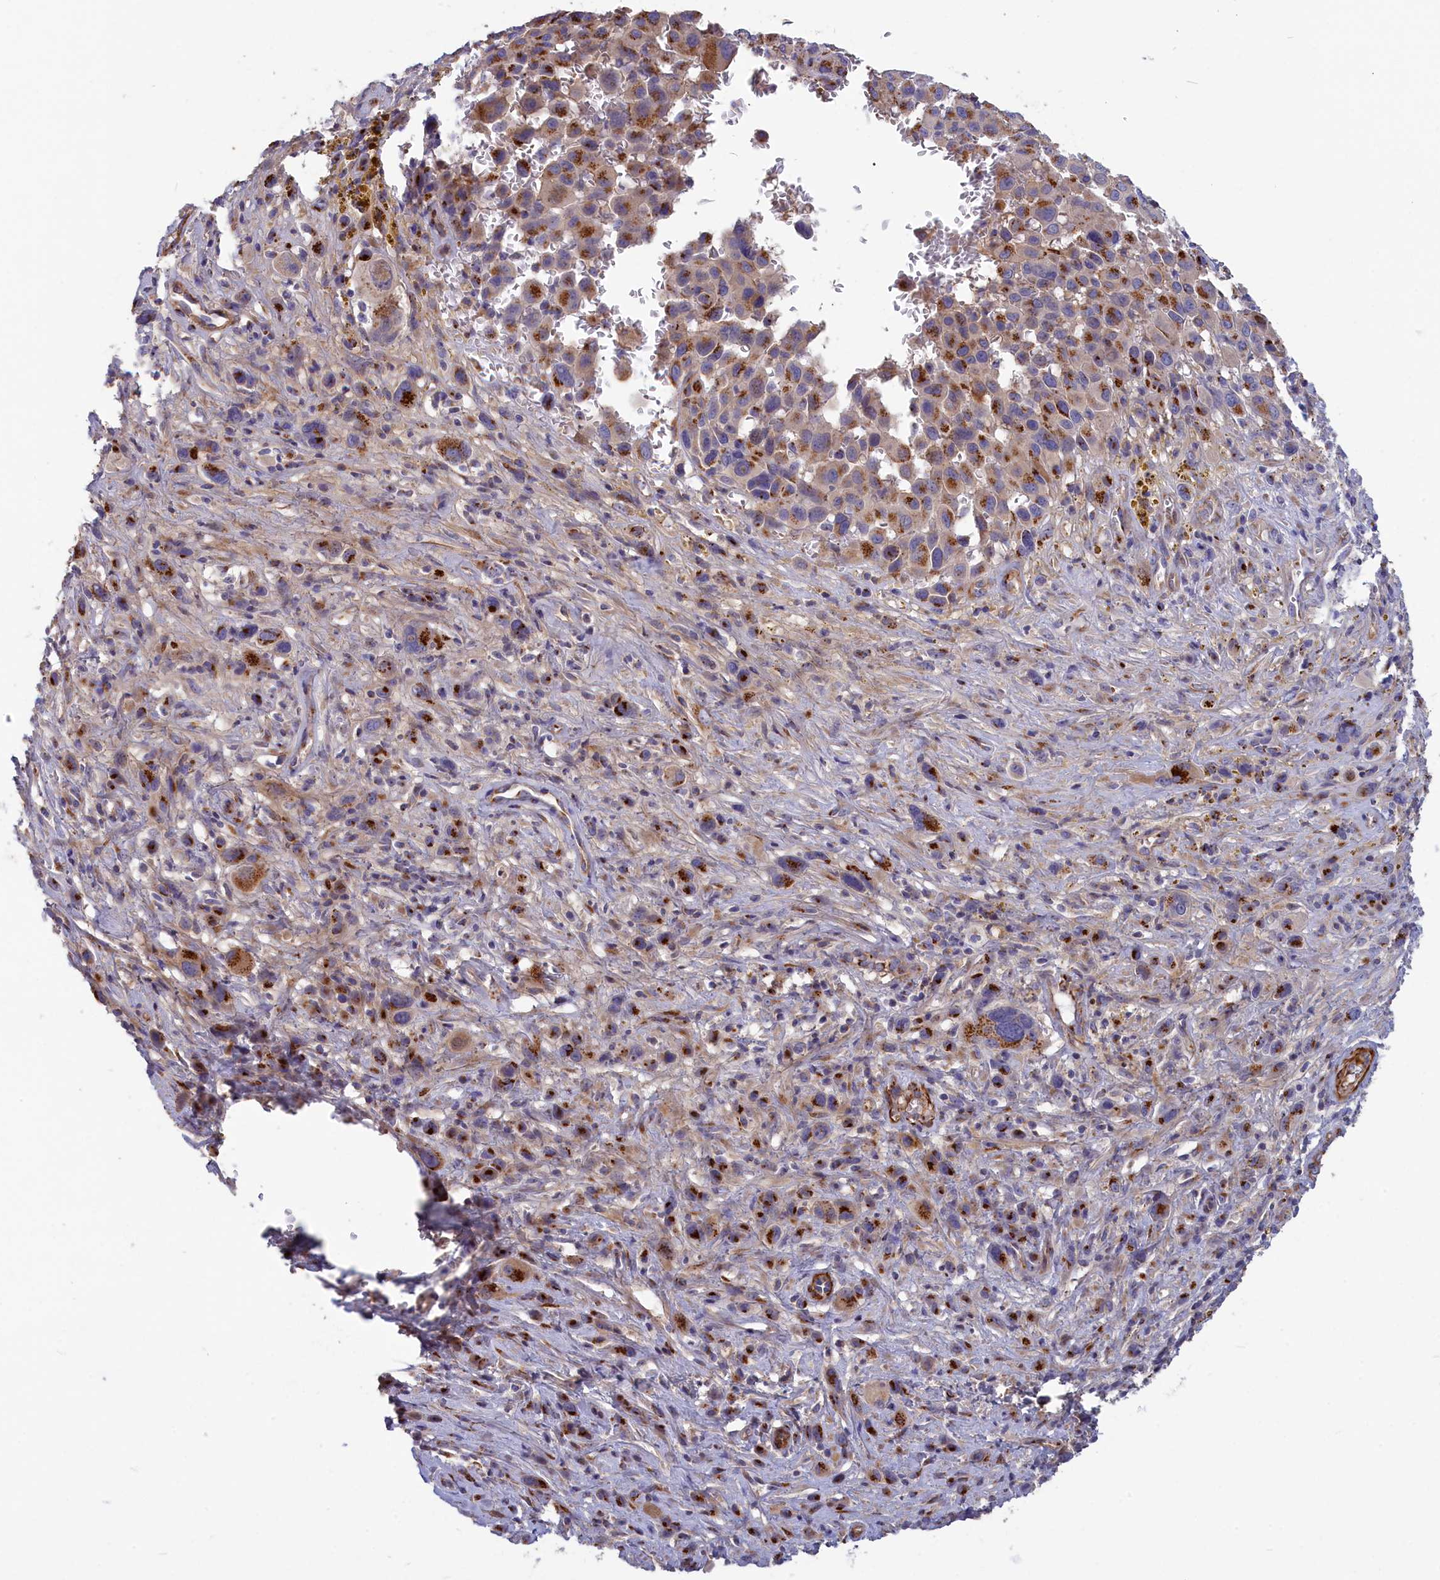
{"staining": {"intensity": "moderate", "quantity": "25%-75%", "location": "cytoplasmic/membranous"}, "tissue": "melanoma", "cell_type": "Tumor cells", "image_type": "cancer", "snomed": [{"axis": "morphology", "description": "Malignant melanoma, NOS"}, {"axis": "topography", "description": "Skin of trunk"}], "caption": "Melanoma stained with IHC shows moderate cytoplasmic/membranous expression in approximately 25%-75% of tumor cells. The staining is performed using DAB brown chromogen to label protein expression. The nuclei are counter-stained blue using hematoxylin.", "gene": "TUBGCP4", "patient": {"sex": "male", "age": 71}}